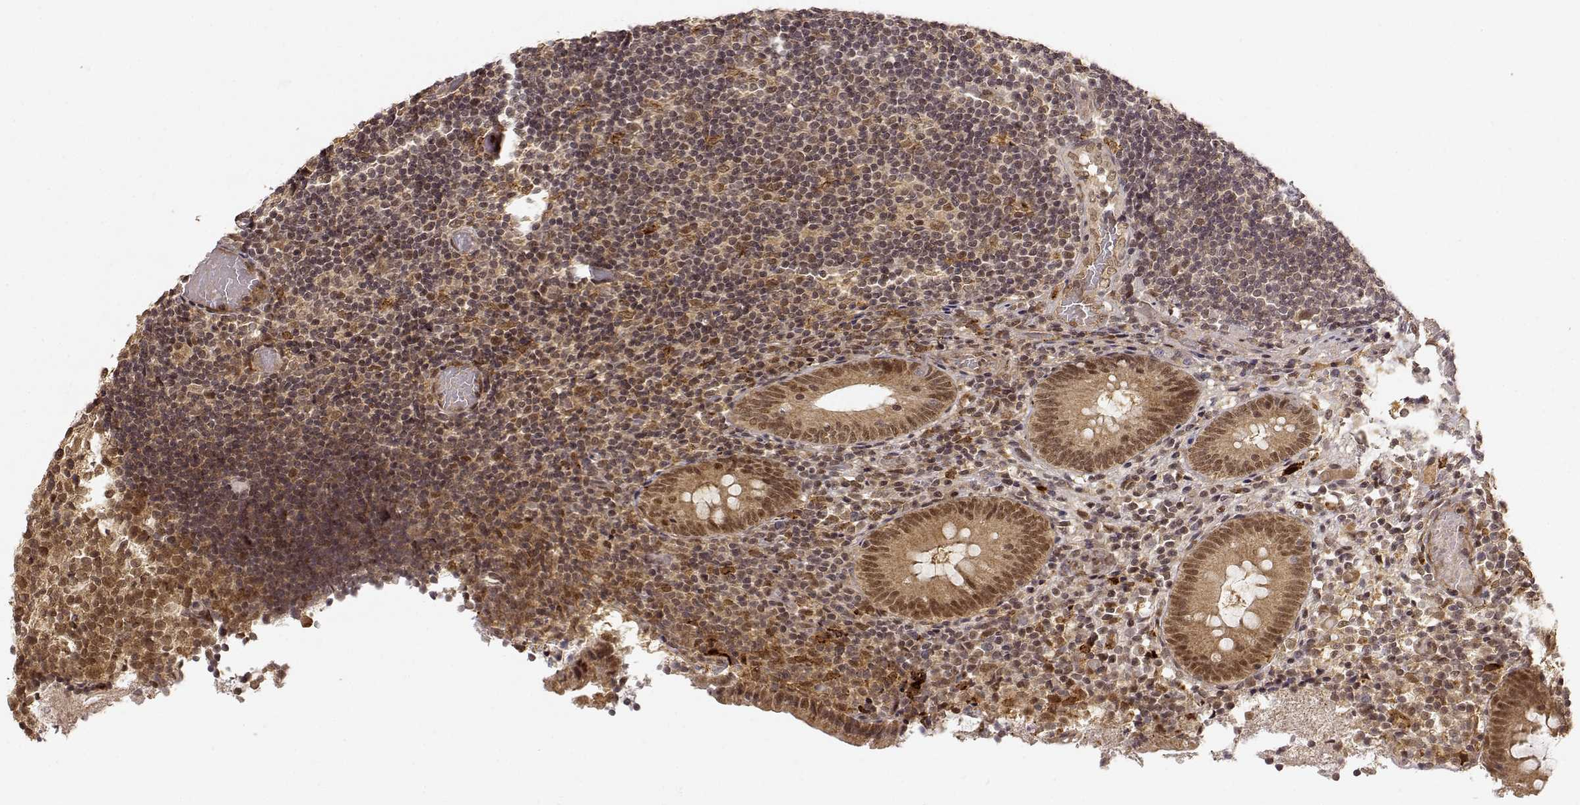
{"staining": {"intensity": "moderate", "quantity": ">75%", "location": "cytoplasmic/membranous,nuclear"}, "tissue": "appendix", "cell_type": "Glandular cells", "image_type": "normal", "snomed": [{"axis": "morphology", "description": "Normal tissue, NOS"}, {"axis": "topography", "description": "Appendix"}], "caption": "Protein analysis of benign appendix reveals moderate cytoplasmic/membranous,nuclear positivity in approximately >75% of glandular cells. The protein of interest is stained brown, and the nuclei are stained in blue (DAB (3,3'-diaminobenzidine) IHC with brightfield microscopy, high magnification).", "gene": "MAEA", "patient": {"sex": "female", "age": 32}}